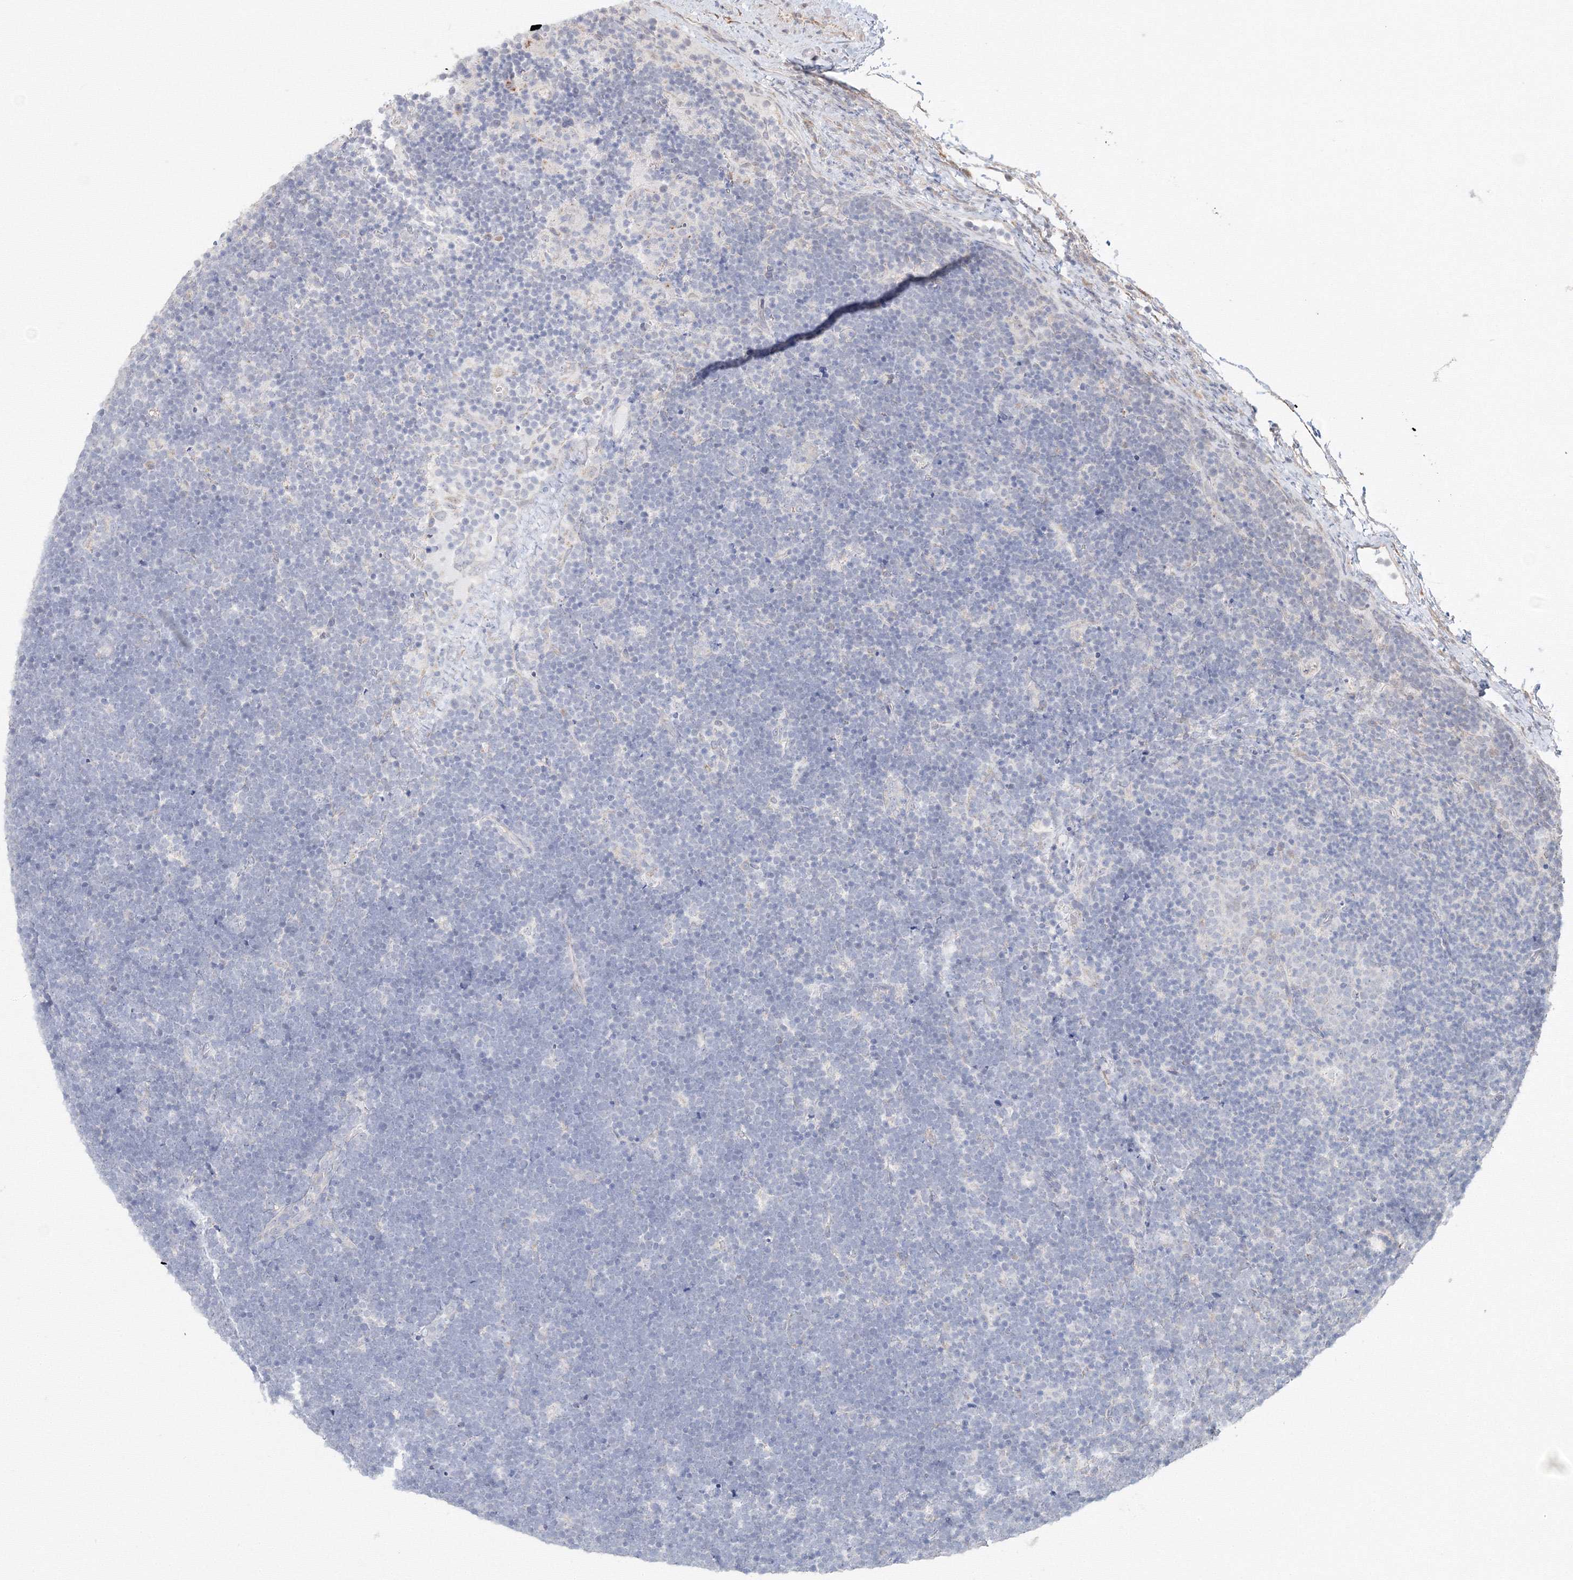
{"staining": {"intensity": "negative", "quantity": "none", "location": "none"}, "tissue": "lymphoma", "cell_type": "Tumor cells", "image_type": "cancer", "snomed": [{"axis": "morphology", "description": "Malignant lymphoma, non-Hodgkin's type, High grade"}, {"axis": "topography", "description": "Lymph node"}], "caption": "Protein analysis of lymphoma demonstrates no significant positivity in tumor cells.", "gene": "DHRS12", "patient": {"sex": "male", "age": 13}}